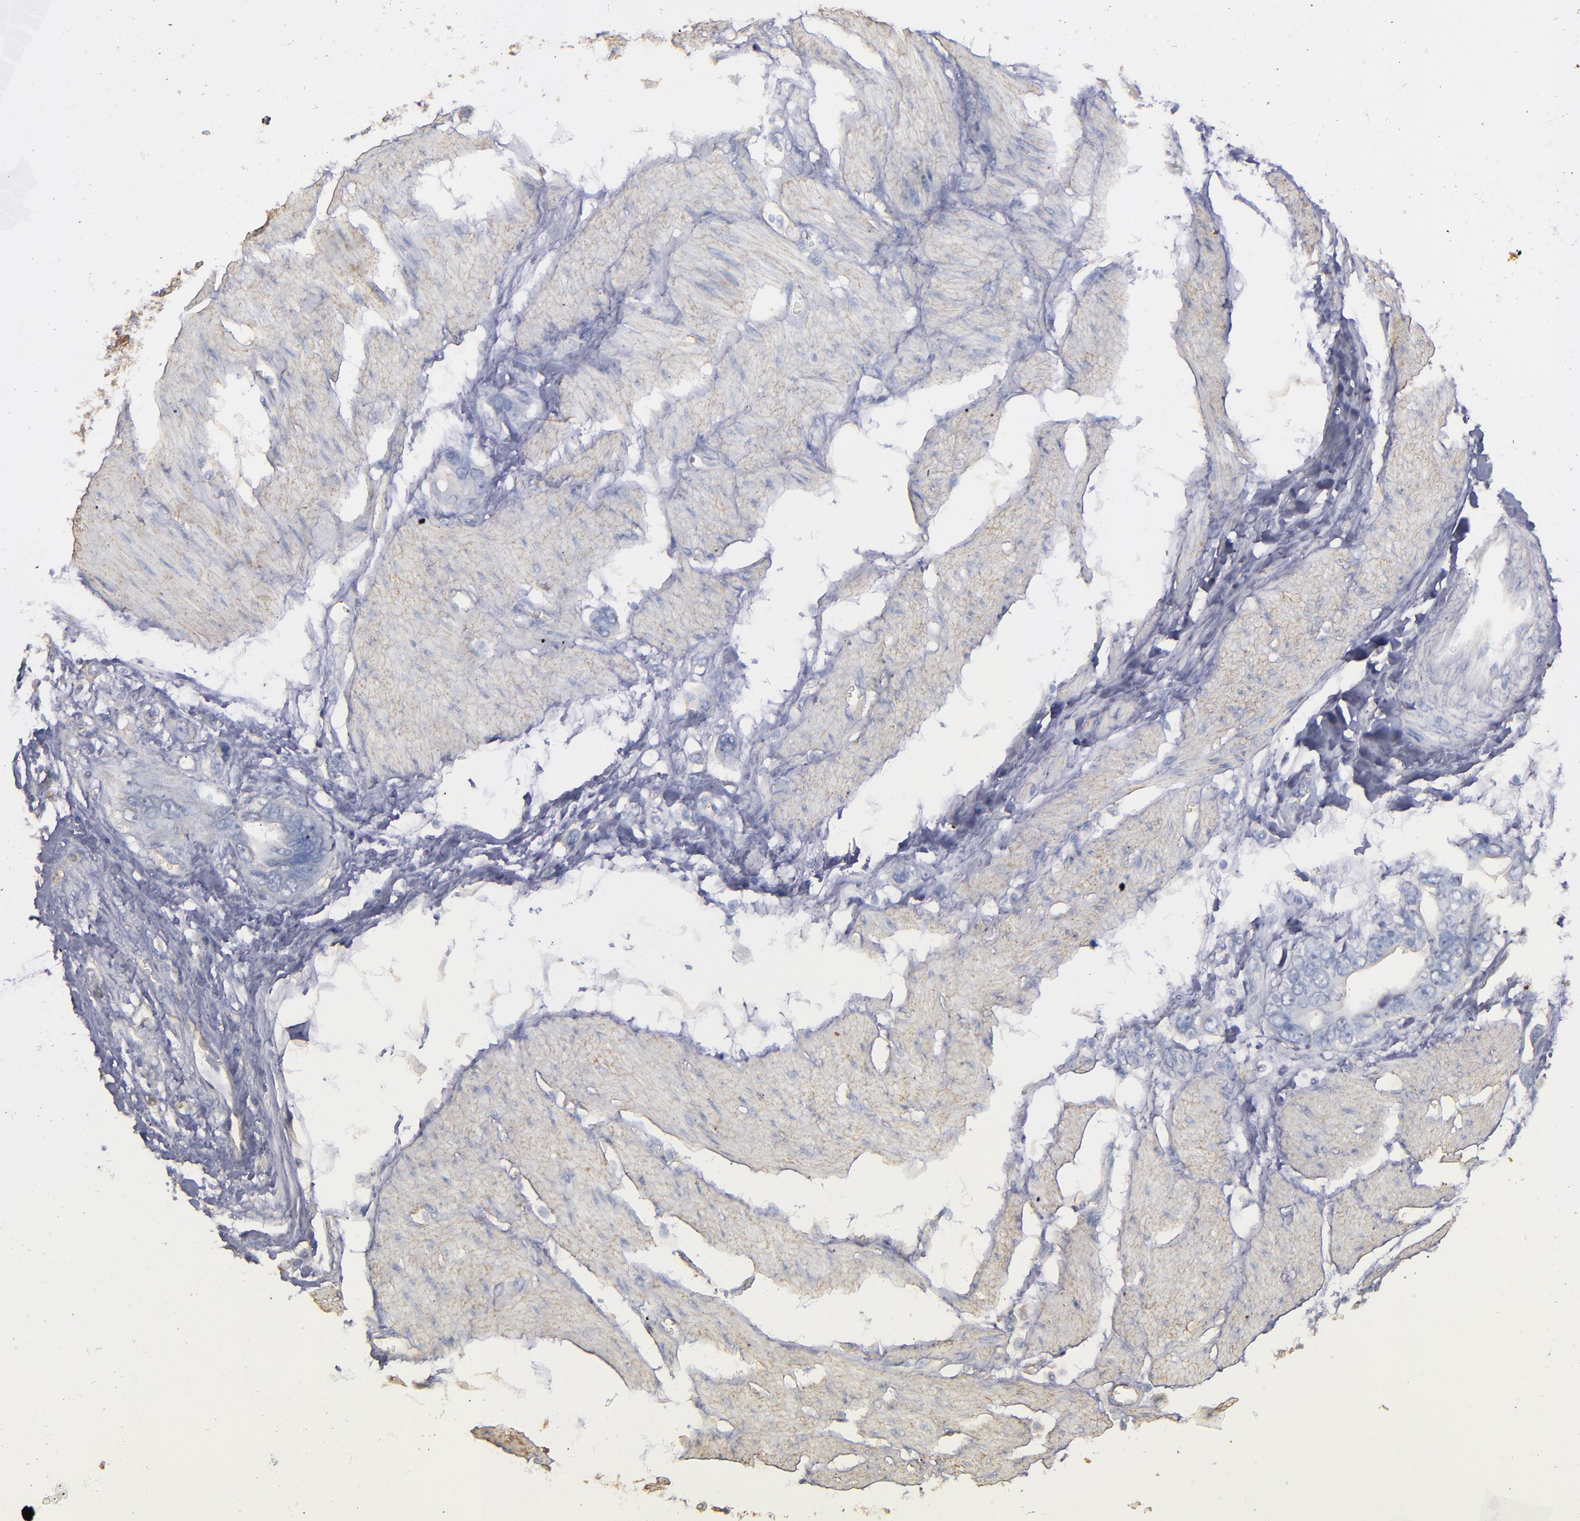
{"staining": {"intensity": "weak", "quantity": ">75%", "location": "cytoplasmic/membranous"}, "tissue": "stomach cancer", "cell_type": "Tumor cells", "image_type": "cancer", "snomed": [{"axis": "morphology", "description": "Adenocarcinoma, NOS"}, {"axis": "topography", "description": "Stomach"}], "caption": "Immunohistochemistry (IHC) (DAB) staining of stomach cancer shows weak cytoplasmic/membranous protein staining in approximately >75% of tumor cells. (Brightfield microscopy of DAB IHC at high magnification).", "gene": "DMD", "patient": {"sex": "male", "age": 78}}